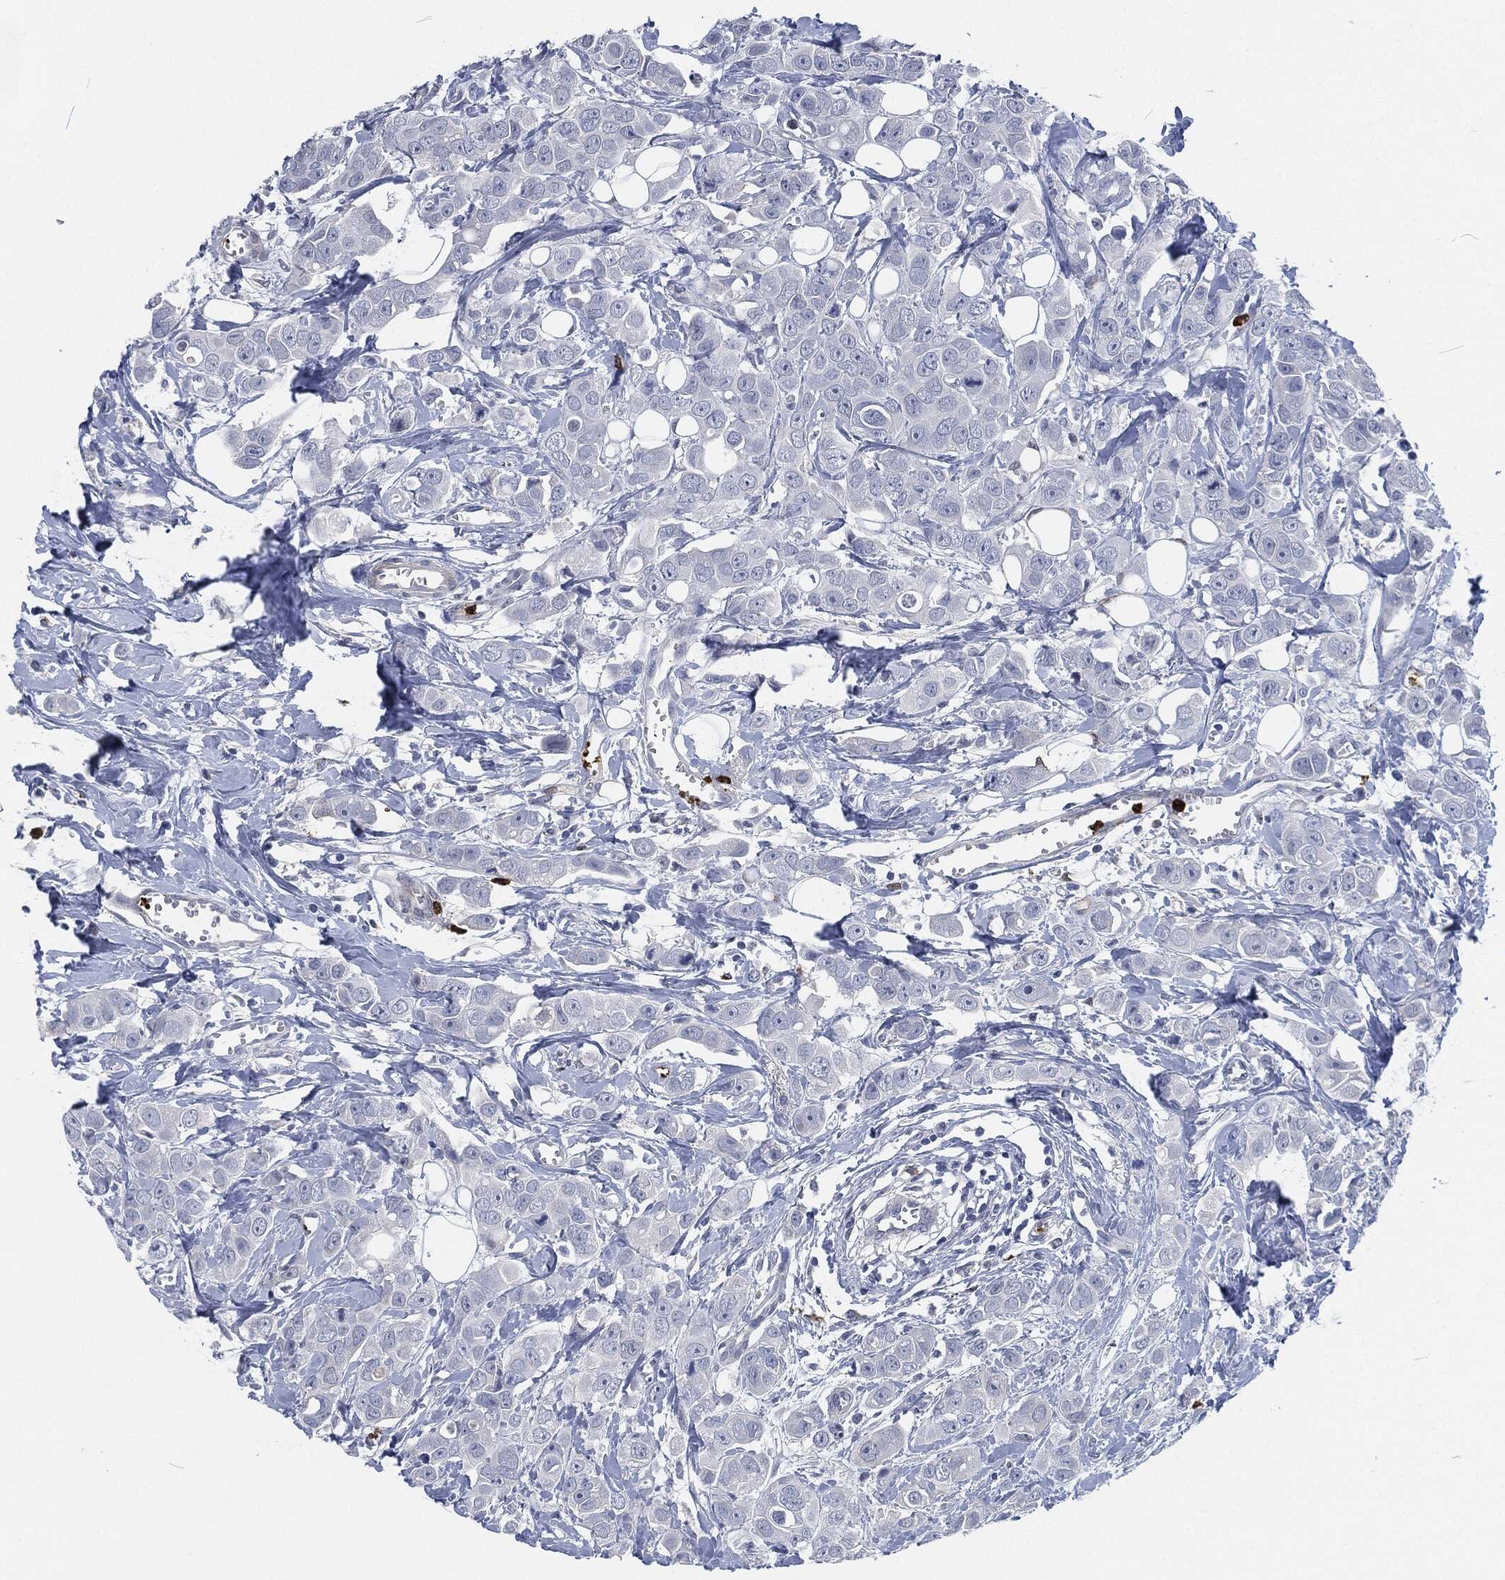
{"staining": {"intensity": "negative", "quantity": "none", "location": "none"}, "tissue": "breast cancer", "cell_type": "Tumor cells", "image_type": "cancer", "snomed": [{"axis": "morphology", "description": "Duct carcinoma"}, {"axis": "topography", "description": "Breast"}], "caption": "An immunohistochemistry photomicrograph of breast cancer is shown. There is no staining in tumor cells of breast cancer.", "gene": "MPO", "patient": {"sex": "female", "age": 35}}